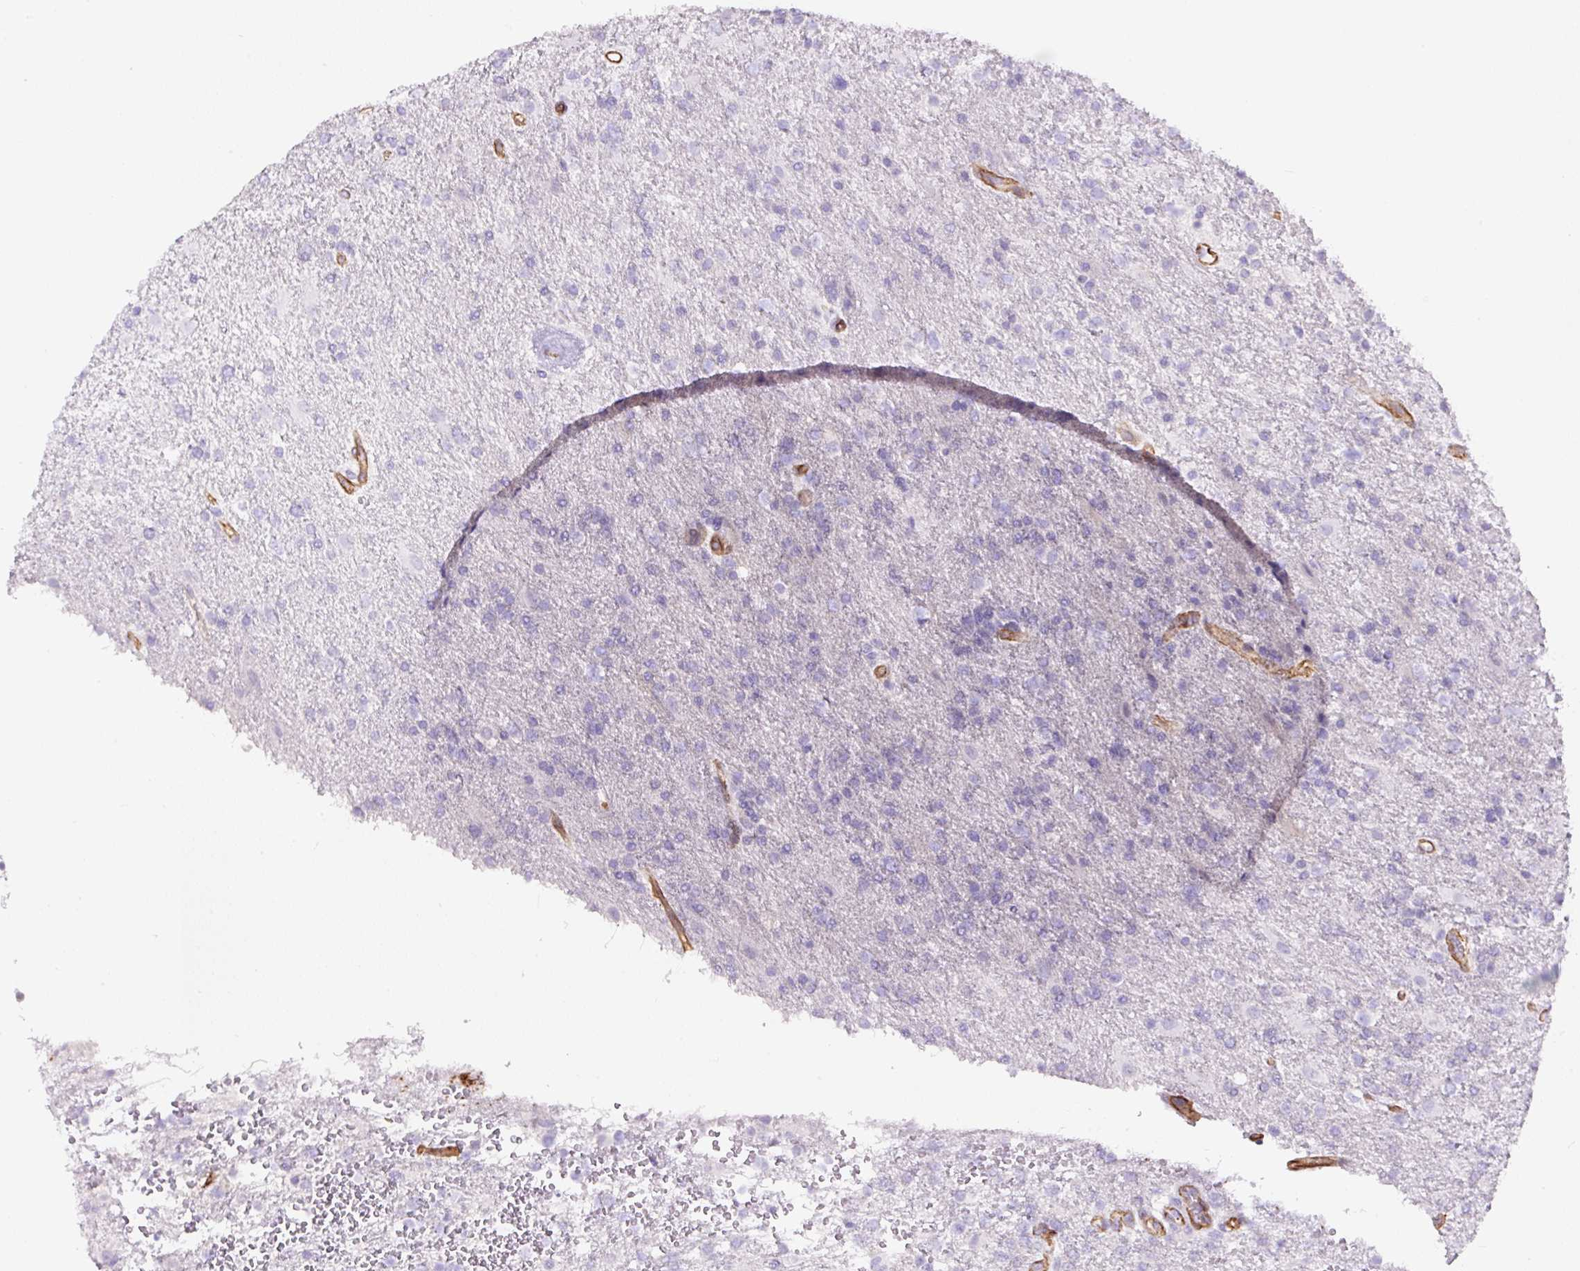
{"staining": {"intensity": "negative", "quantity": "none", "location": "none"}, "tissue": "glioma", "cell_type": "Tumor cells", "image_type": "cancer", "snomed": [{"axis": "morphology", "description": "Glioma, malignant, High grade"}, {"axis": "topography", "description": "Brain"}], "caption": "High-grade glioma (malignant) stained for a protein using IHC displays no expression tumor cells.", "gene": "B3GALT5", "patient": {"sex": "male", "age": 56}}